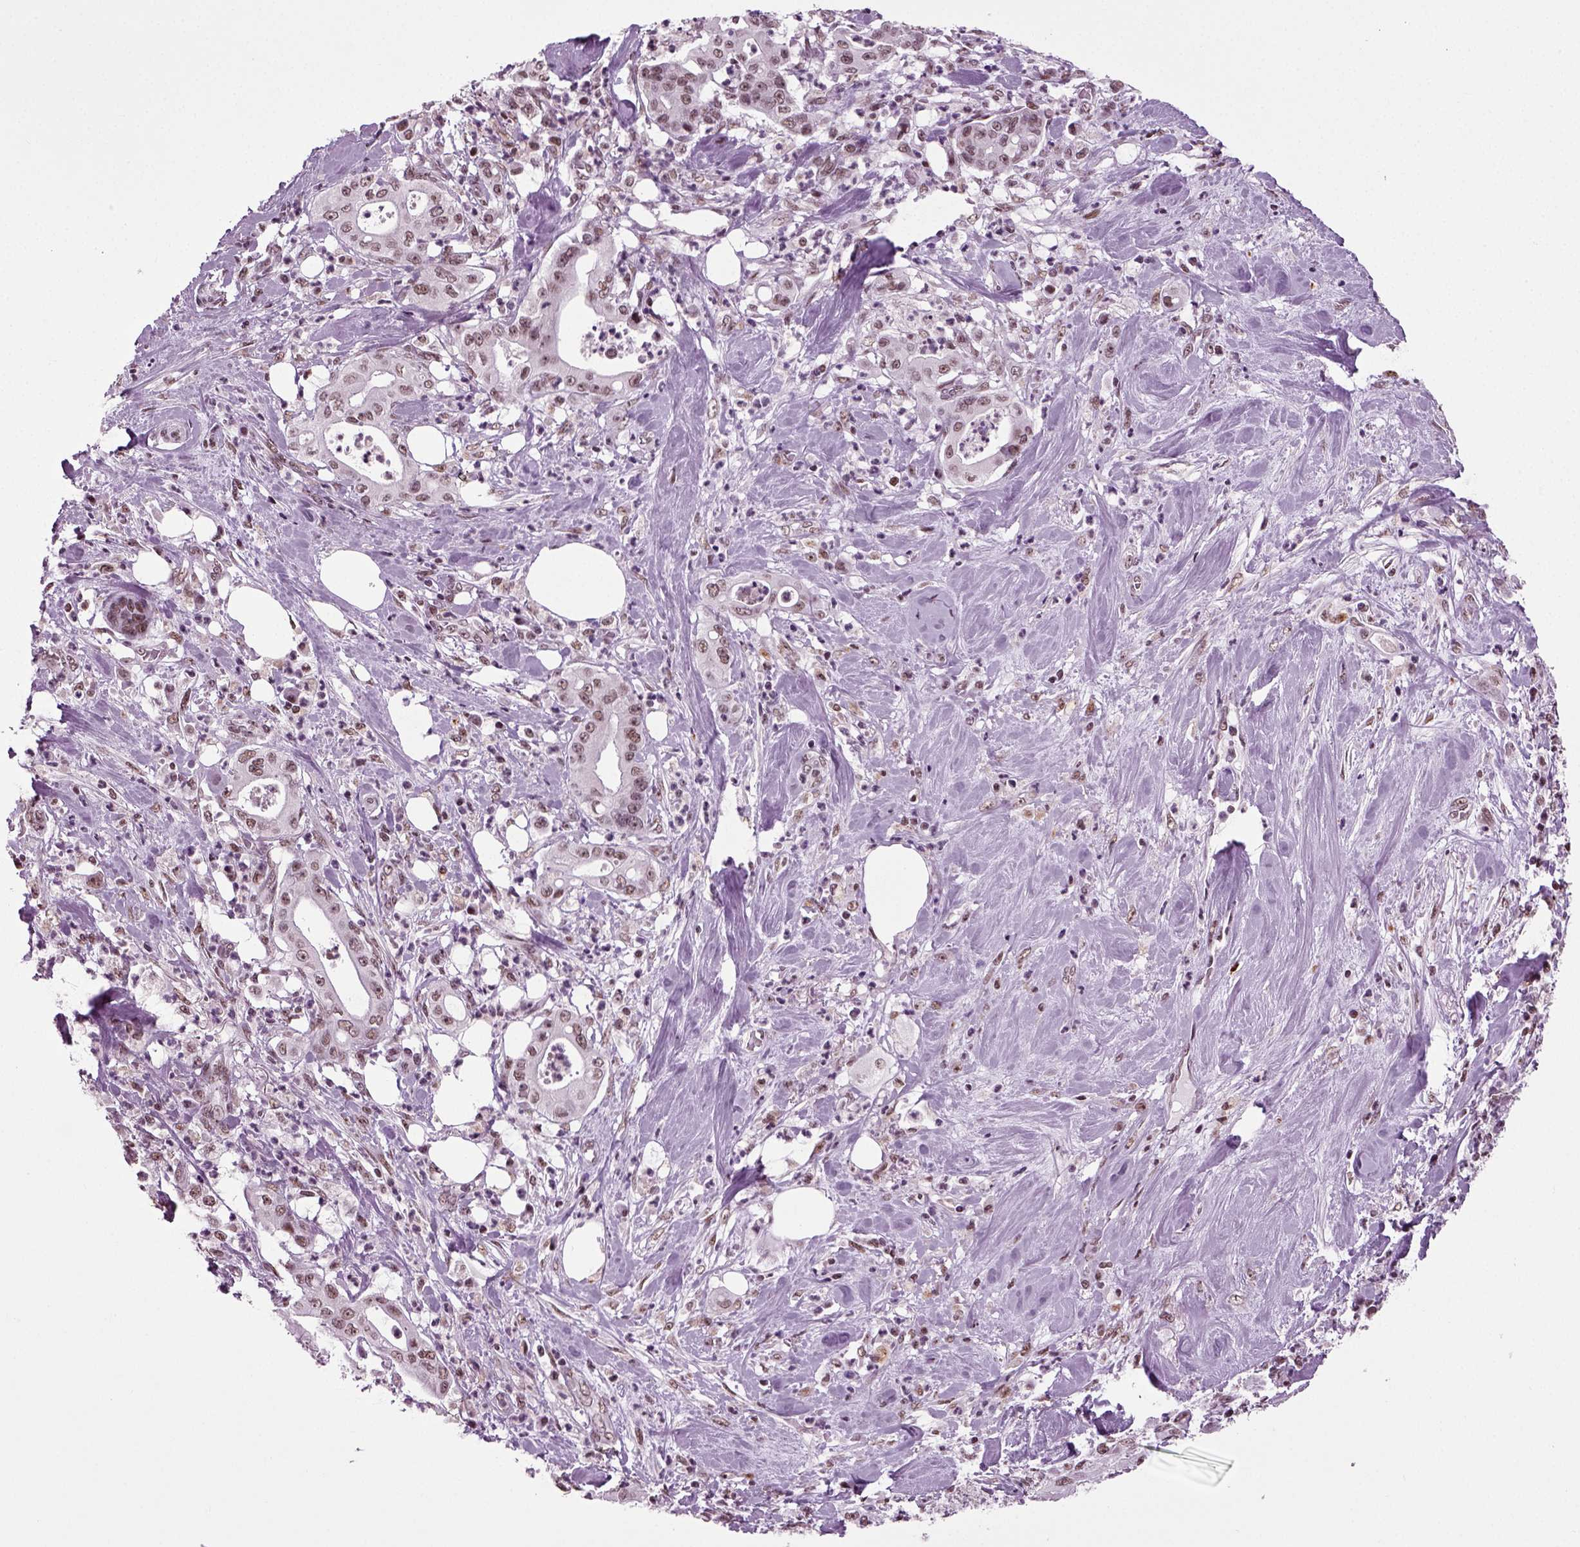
{"staining": {"intensity": "weak", "quantity": ">75%", "location": "nuclear"}, "tissue": "pancreatic cancer", "cell_type": "Tumor cells", "image_type": "cancer", "snomed": [{"axis": "morphology", "description": "Adenocarcinoma, NOS"}, {"axis": "topography", "description": "Pancreas"}], "caption": "A brown stain shows weak nuclear positivity of a protein in pancreatic cancer (adenocarcinoma) tumor cells.", "gene": "RCOR3", "patient": {"sex": "male", "age": 71}}